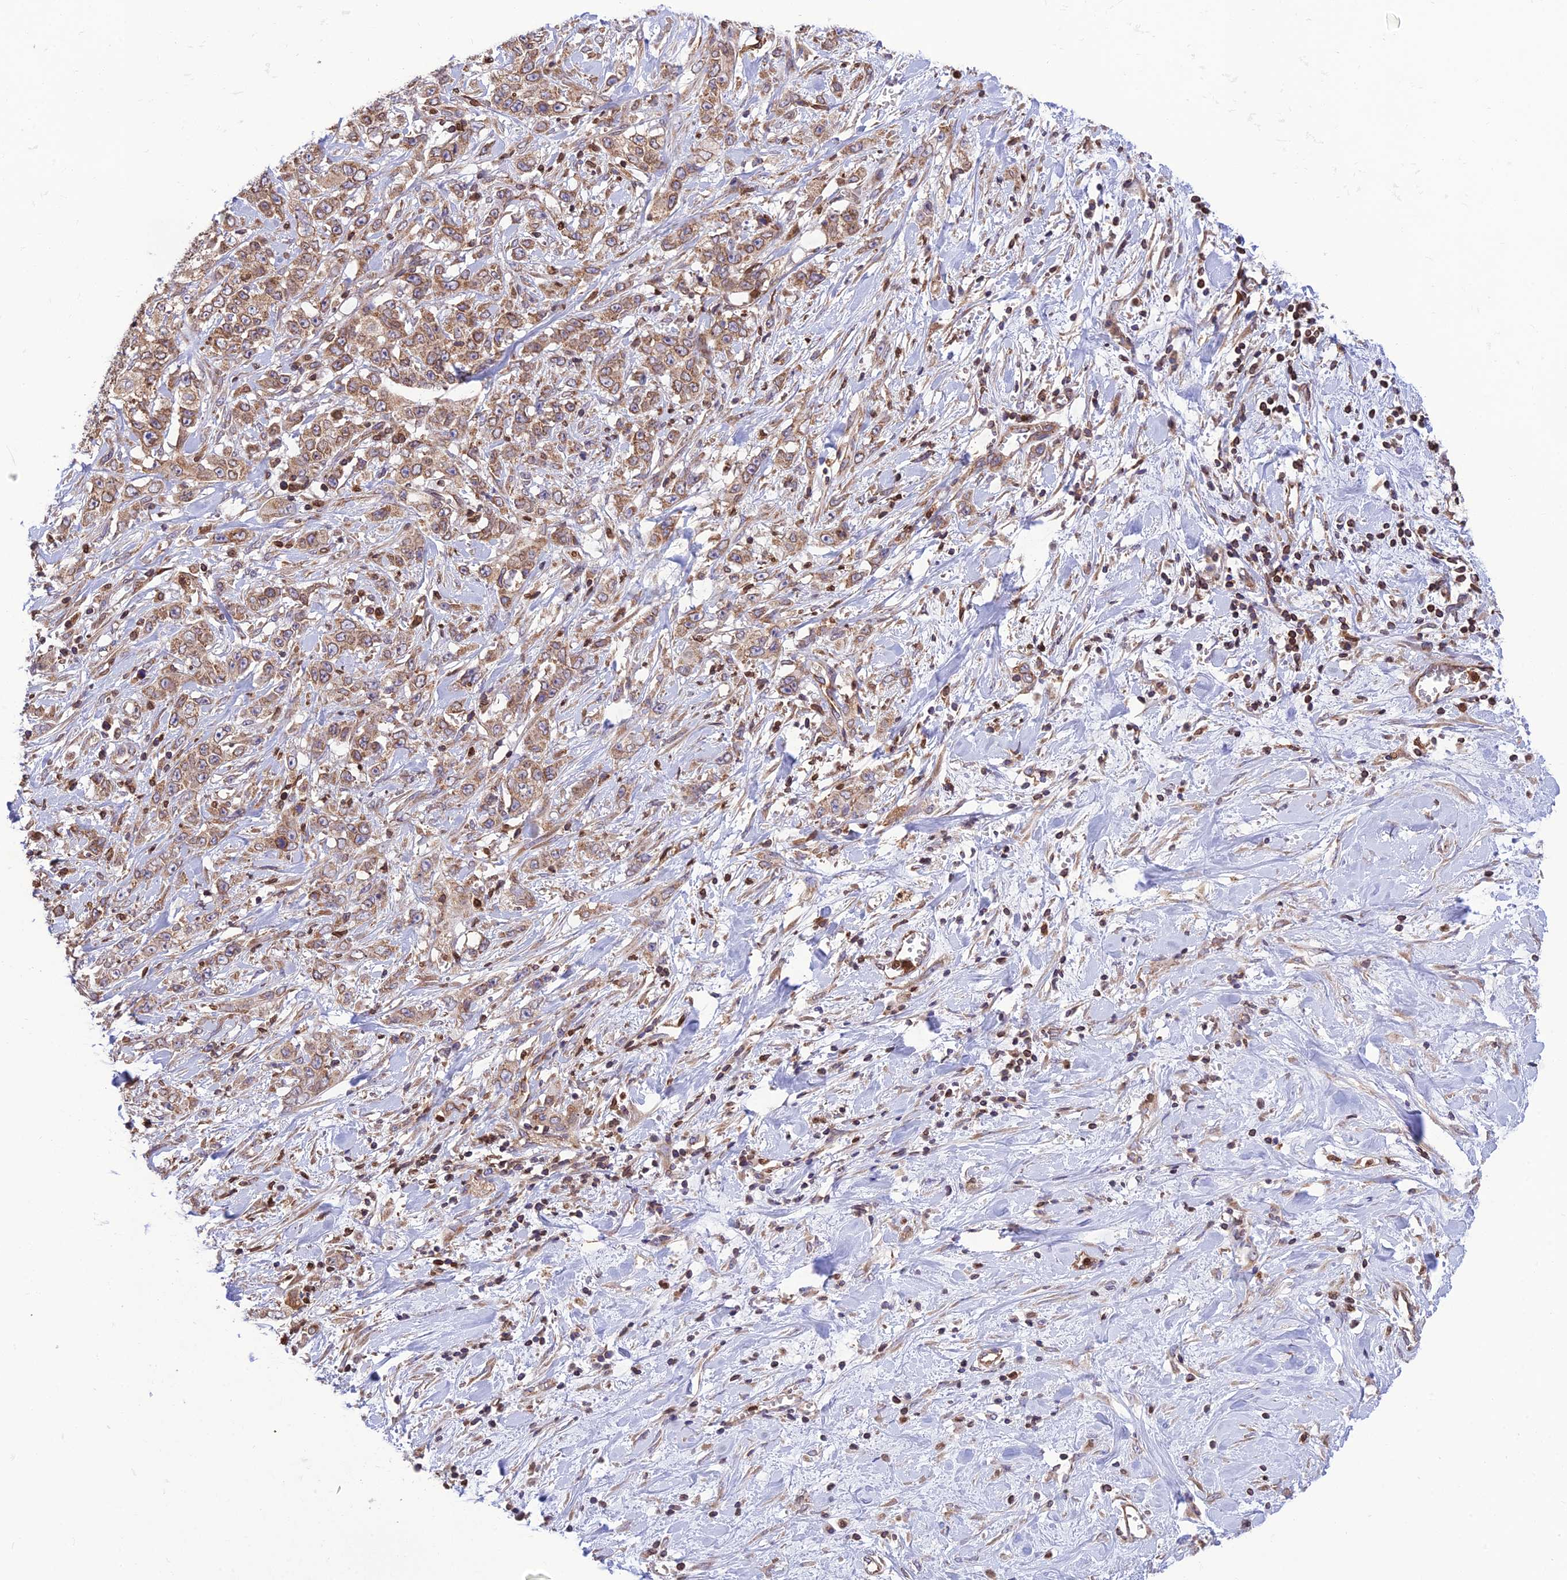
{"staining": {"intensity": "moderate", "quantity": ">75%", "location": "cytoplasmic/membranous"}, "tissue": "stomach cancer", "cell_type": "Tumor cells", "image_type": "cancer", "snomed": [{"axis": "morphology", "description": "Adenocarcinoma, NOS"}, {"axis": "topography", "description": "Stomach, upper"}], "caption": "Moderate cytoplasmic/membranous protein staining is present in approximately >75% of tumor cells in stomach cancer (adenocarcinoma).", "gene": "PKHD1L1", "patient": {"sex": "male", "age": 62}}